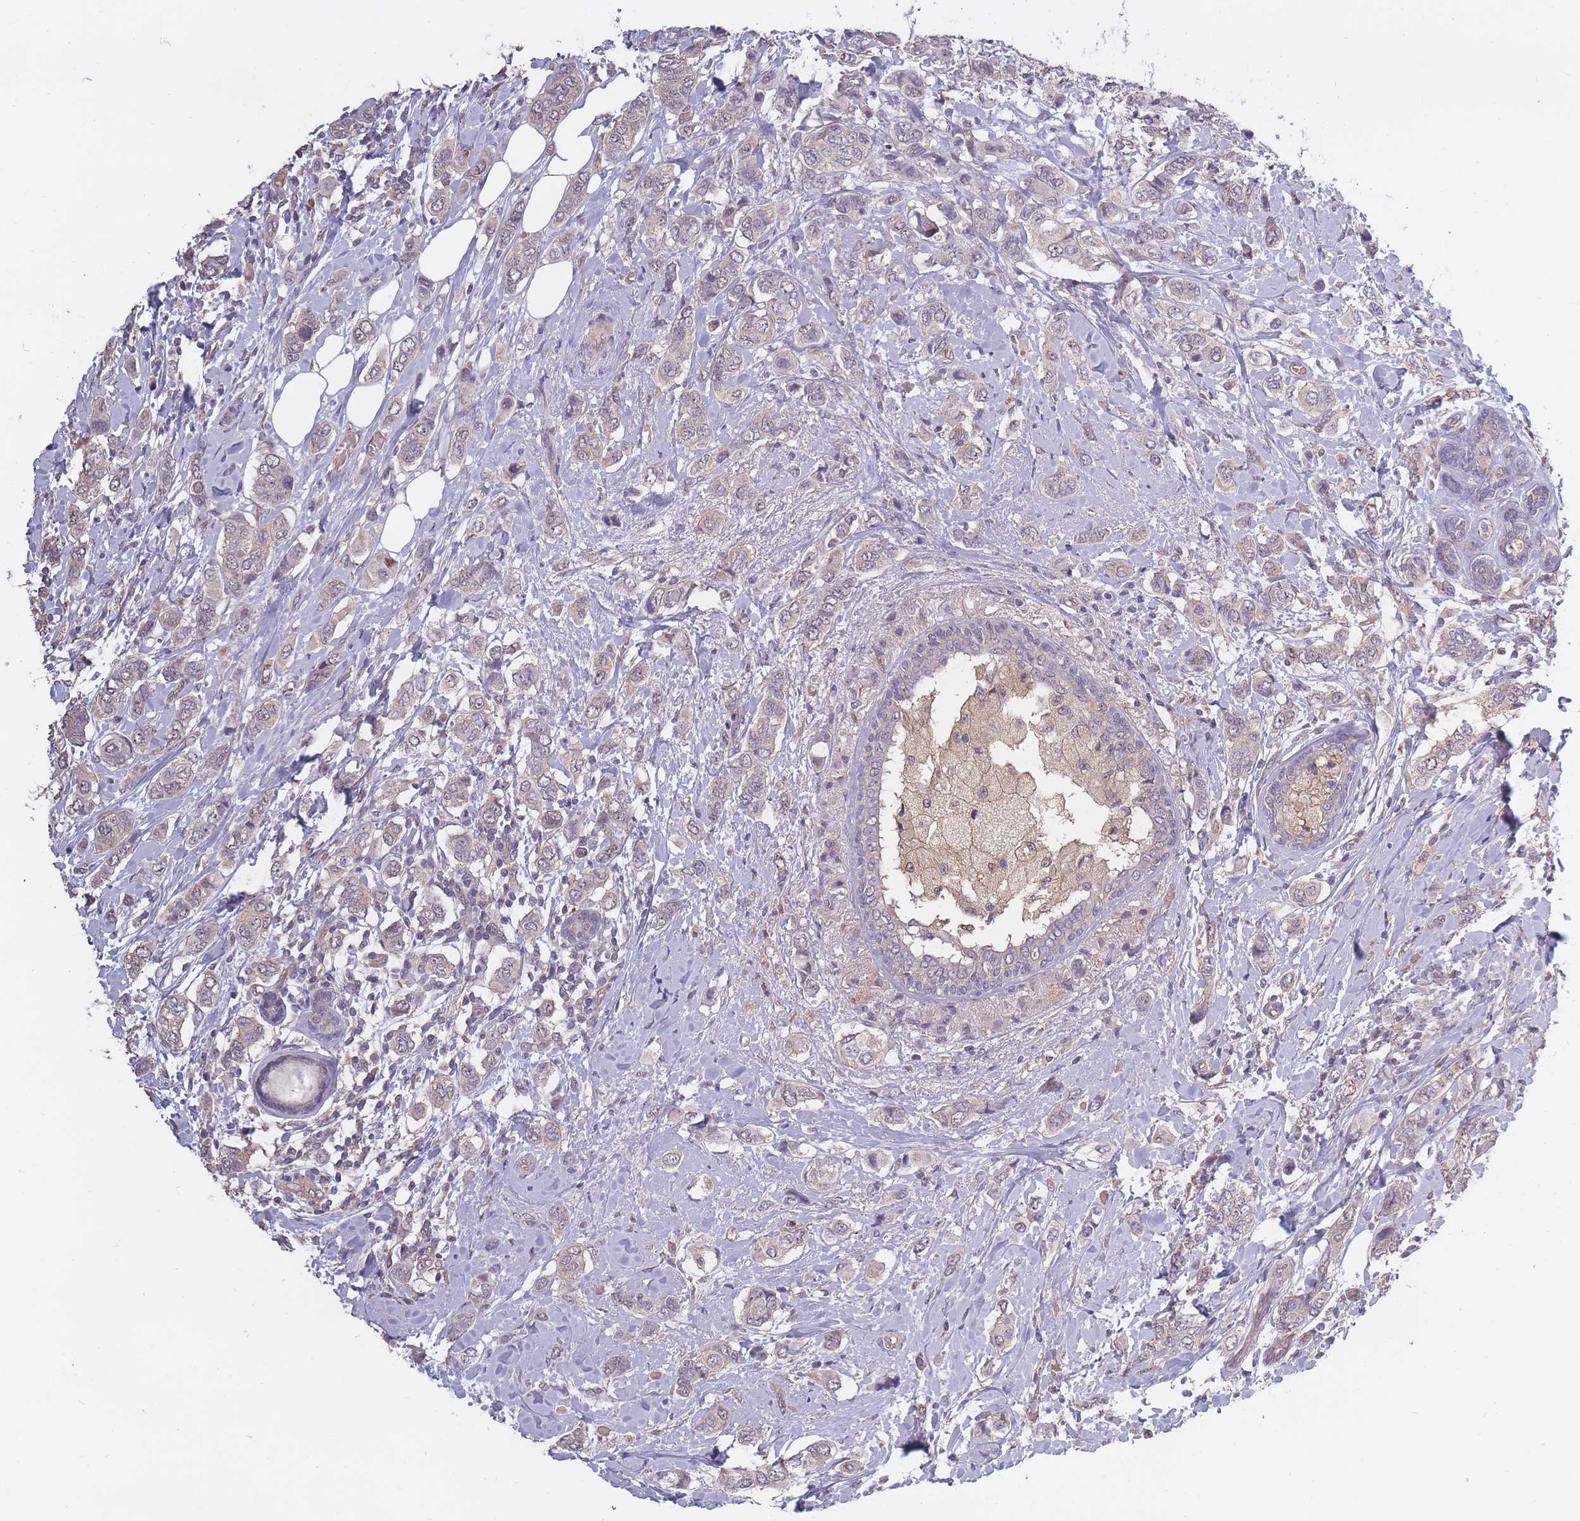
{"staining": {"intensity": "weak", "quantity": "<25%", "location": "cytoplasmic/membranous"}, "tissue": "breast cancer", "cell_type": "Tumor cells", "image_type": "cancer", "snomed": [{"axis": "morphology", "description": "Lobular carcinoma"}, {"axis": "topography", "description": "Breast"}], "caption": "Immunohistochemistry (IHC) of lobular carcinoma (breast) reveals no expression in tumor cells. The staining is performed using DAB (3,3'-diaminobenzidine) brown chromogen with nuclei counter-stained in using hematoxylin.", "gene": "KIAA1755", "patient": {"sex": "female", "age": 51}}